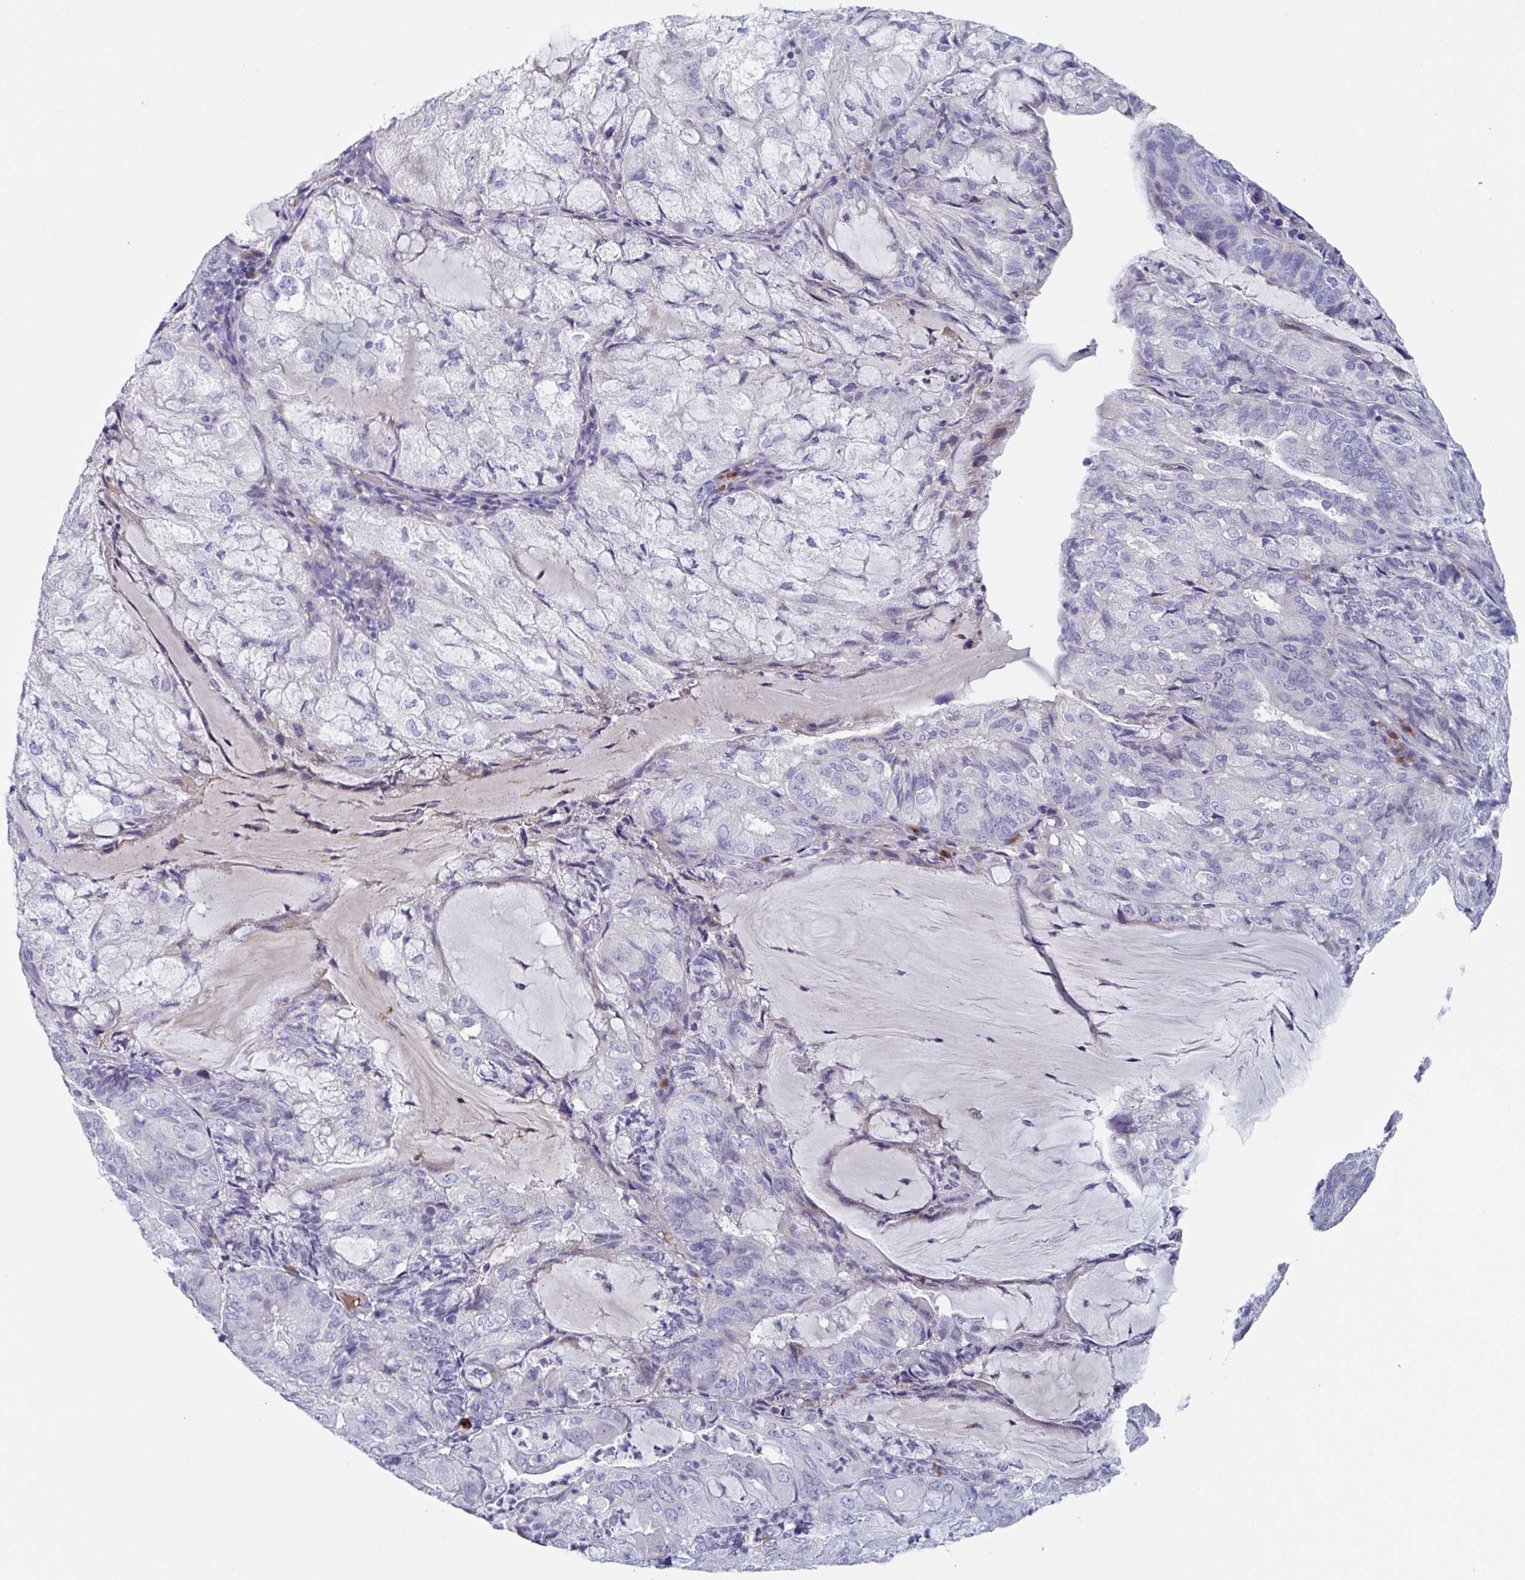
{"staining": {"intensity": "negative", "quantity": "none", "location": "none"}, "tissue": "endometrial cancer", "cell_type": "Tumor cells", "image_type": "cancer", "snomed": [{"axis": "morphology", "description": "Adenocarcinoma, NOS"}, {"axis": "topography", "description": "Endometrium"}], "caption": "Immunohistochemistry histopathology image of endometrial cancer (adenocarcinoma) stained for a protein (brown), which demonstrates no staining in tumor cells.", "gene": "NT5C3B", "patient": {"sex": "female", "age": 81}}